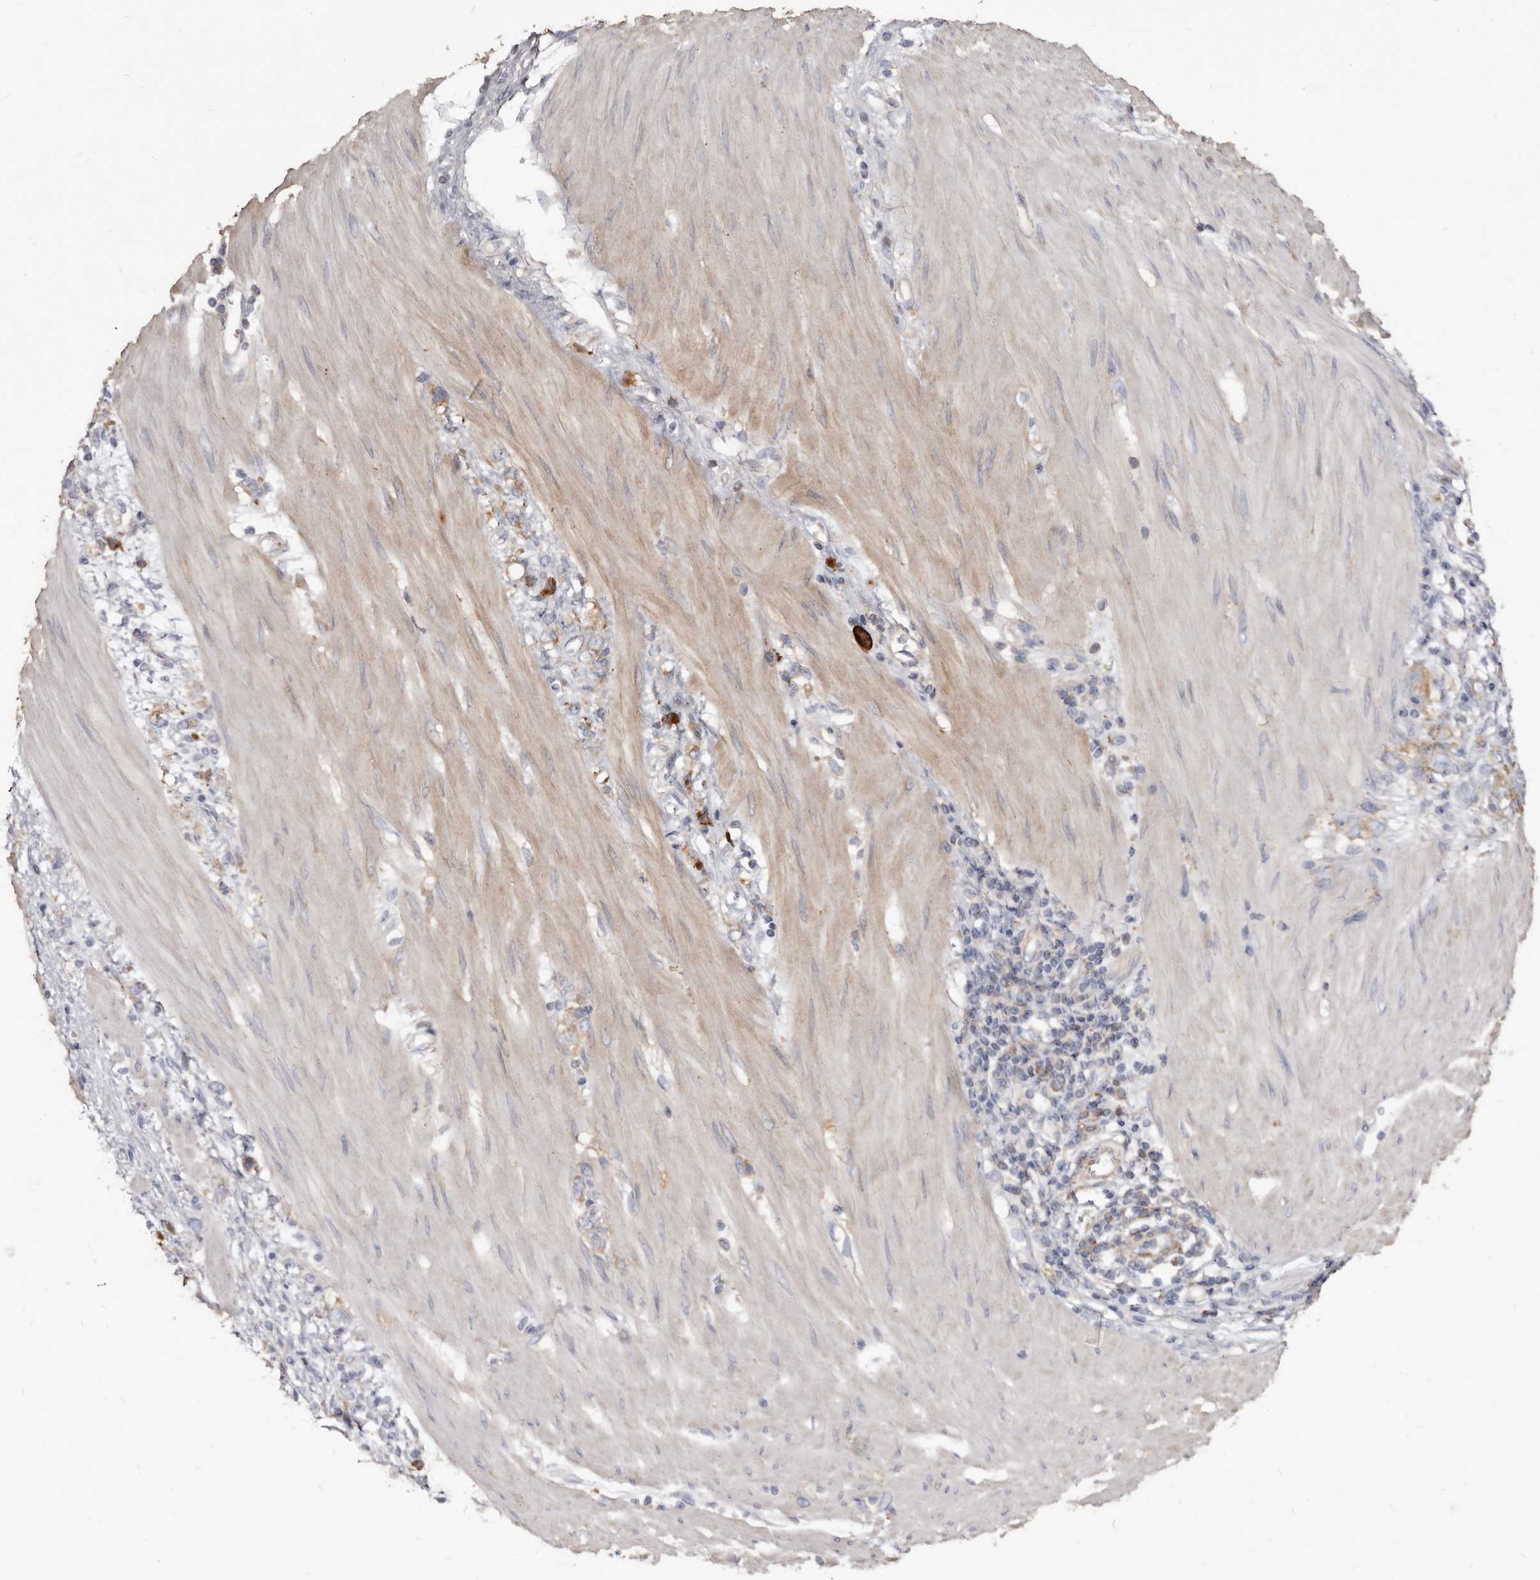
{"staining": {"intensity": "moderate", "quantity": ">75%", "location": "cytoplasmic/membranous"}, "tissue": "stomach cancer", "cell_type": "Tumor cells", "image_type": "cancer", "snomed": [{"axis": "morphology", "description": "Adenocarcinoma, NOS"}, {"axis": "topography", "description": "Stomach"}], "caption": "Brown immunohistochemical staining in stomach cancer reveals moderate cytoplasmic/membranous staining in about >75% of tumor cells. The protein of interest is stained brown, and the nuclei are stained in blue (DAB IHC with brightfield microscopy, high magnification).", "gene": "TPD52", "patient": {"sex": "female", "age": 76}}